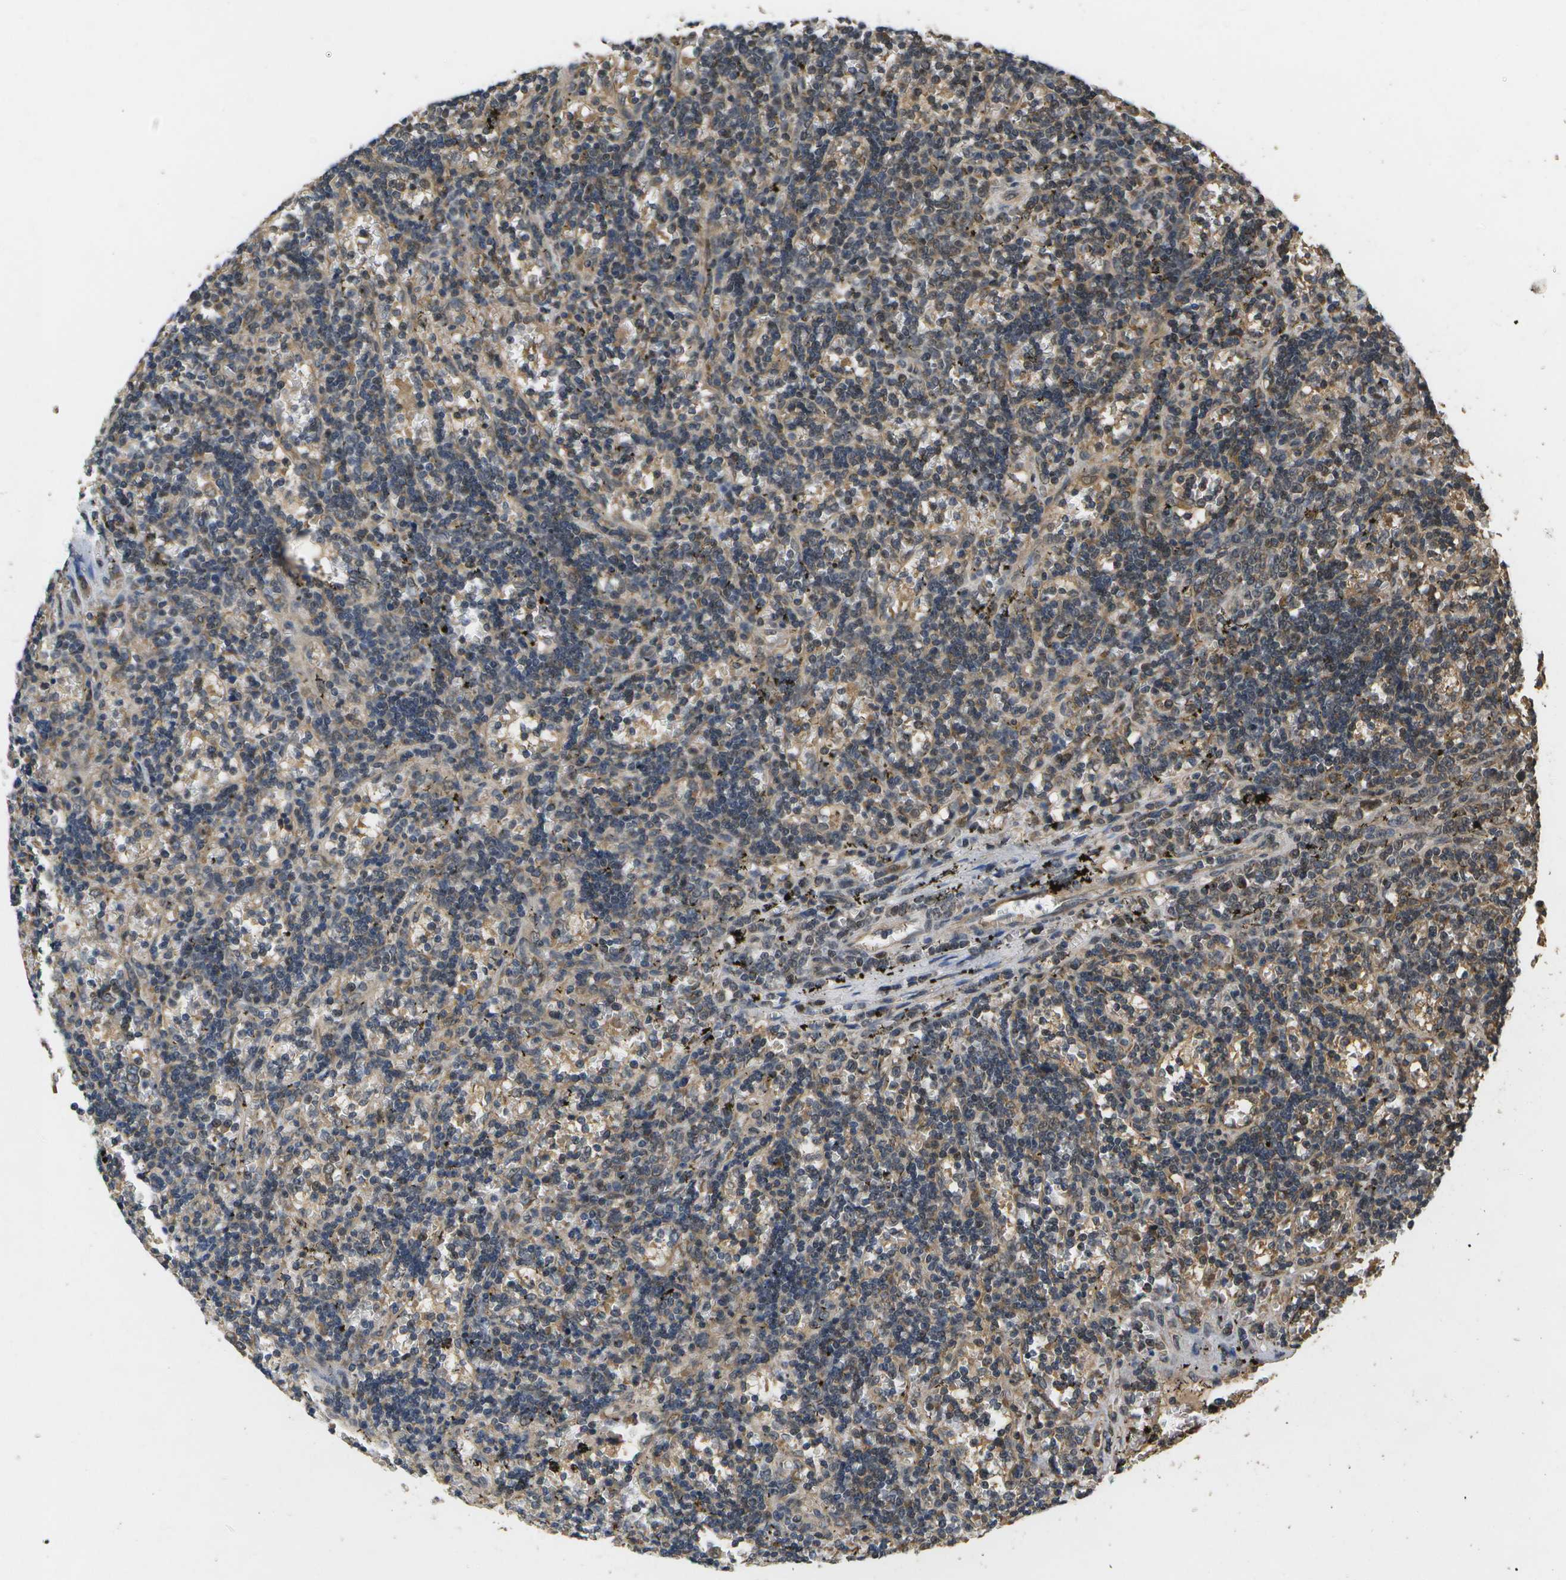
{"staining": {"intensity": "weak", "quantity": "<25%", "location": "cytoplasmic/membranous,nuclear"}, "tissue": "lymphoma", "cell_type": "Tumor cells", "image_type": "cancer", "snomed": [{"axis": "morphology", "description": "Malignant lymphoma, non-Hodgkin's type, Low grade"}, {"axis": "topography", "description": "Spleen"}], "caption": "Immunohistochemistry photomicrograph of human lymphoma stained for a protein (brown), which shows no expression in tumor cells.", "gene": "ALAS1", "patient": {"sex": "male", "age": 60}}